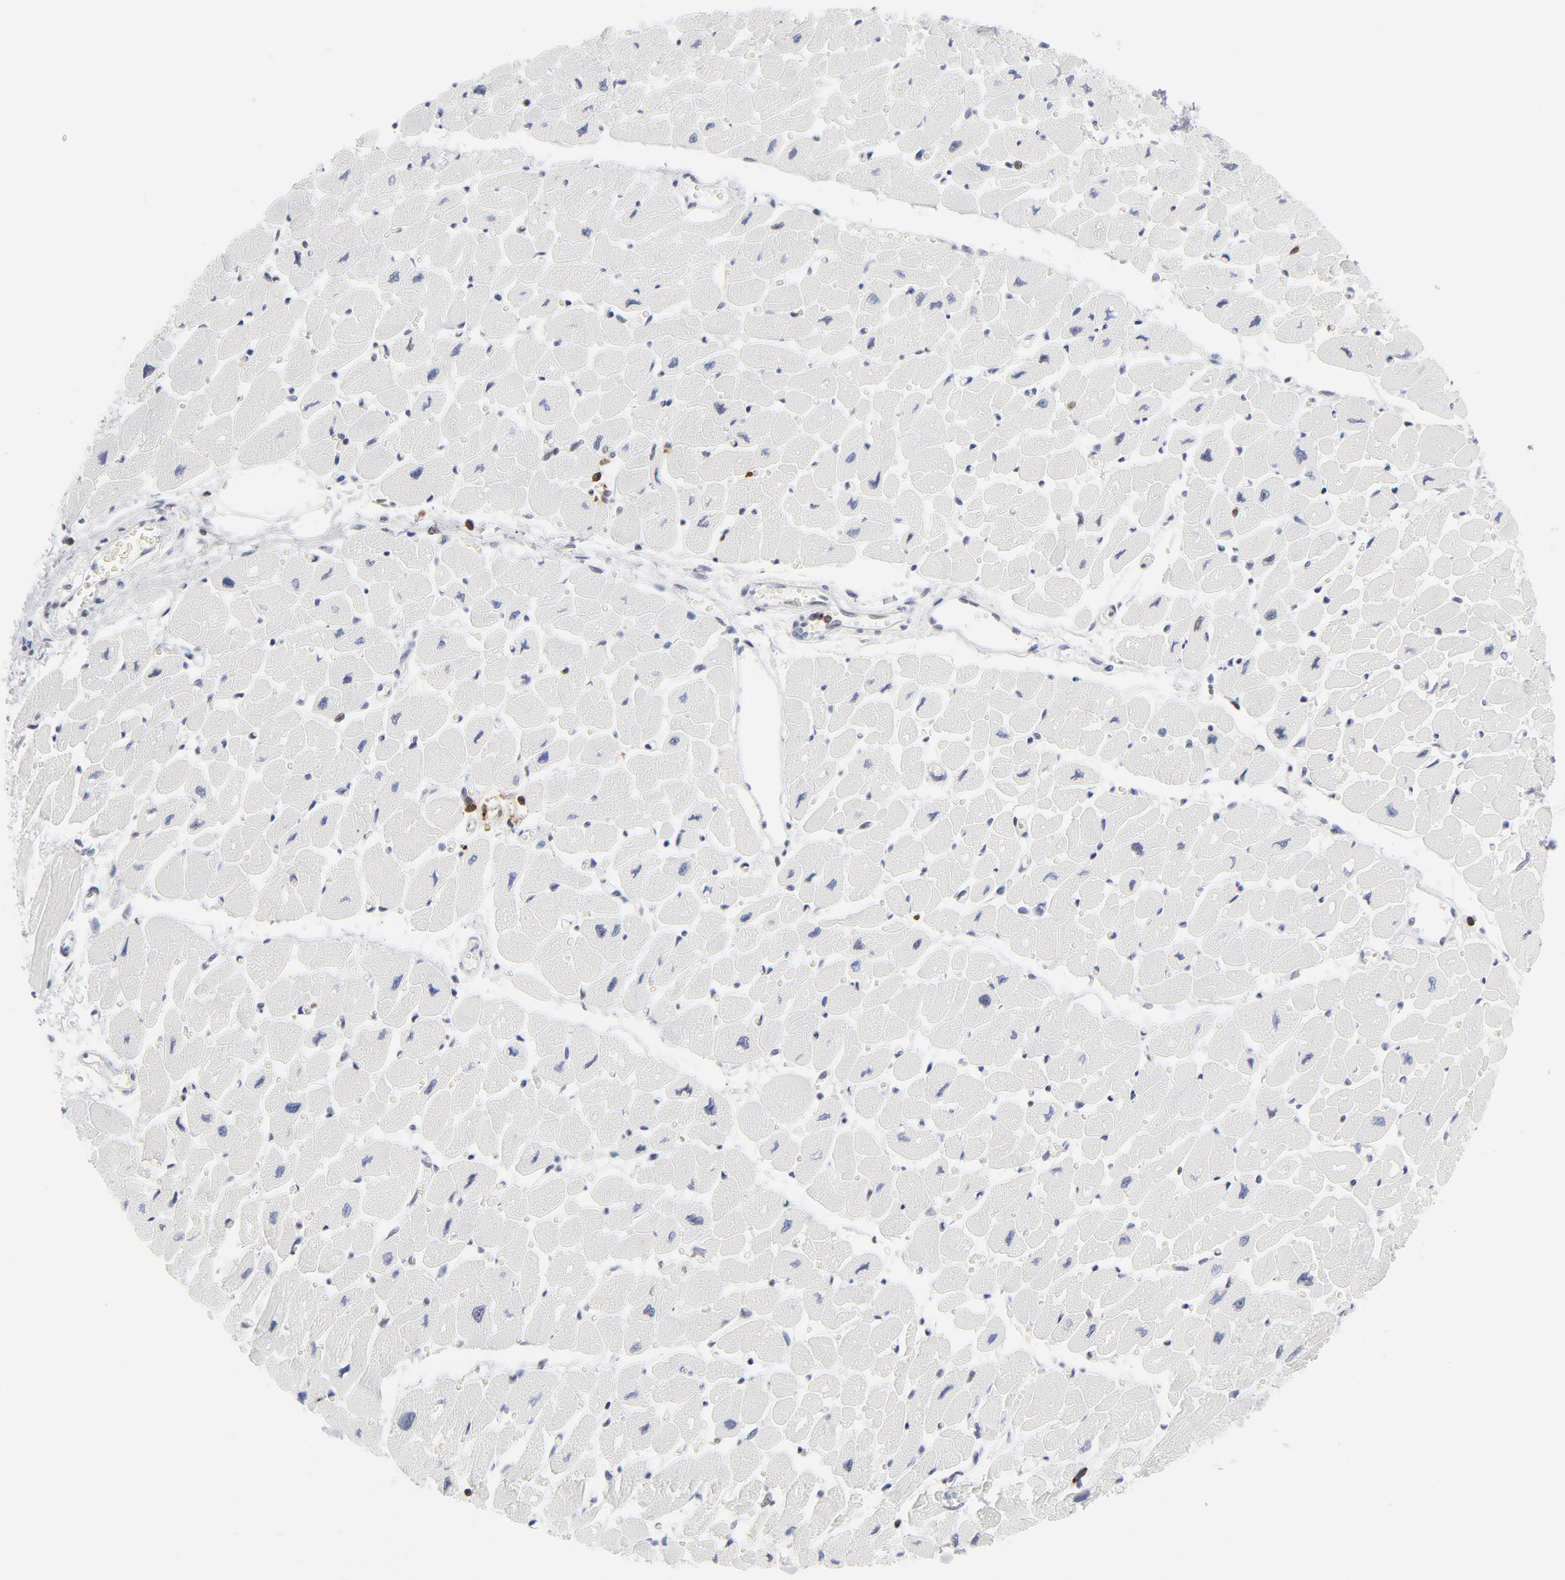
{"staining": {"intensity": "negative", "quantity": "none", "location": "none"}, "tissue": "heart muscle", "cell_type": "Cardiomyocytes", "image_type": "normal", "snomed": [{"axis": "morphology", "description": "Normal tissue, NOS"}, {"axis": "topography", "description": "Heart"}], "caption": "A high-resolution photomicrograph shows immunohistochemistry staining of unremarkable heart muscle, which shows no significant positivity in cardiomyocytes. The staining was performed using DAB (3,3'-diaminobenzidine) to visualize the protein expression in brown, while the nuclei were stained in blue with hematoxylin (Magnification: 20x).", "gene": "CD2", "patient": {"sex": "female", "age": 54}}